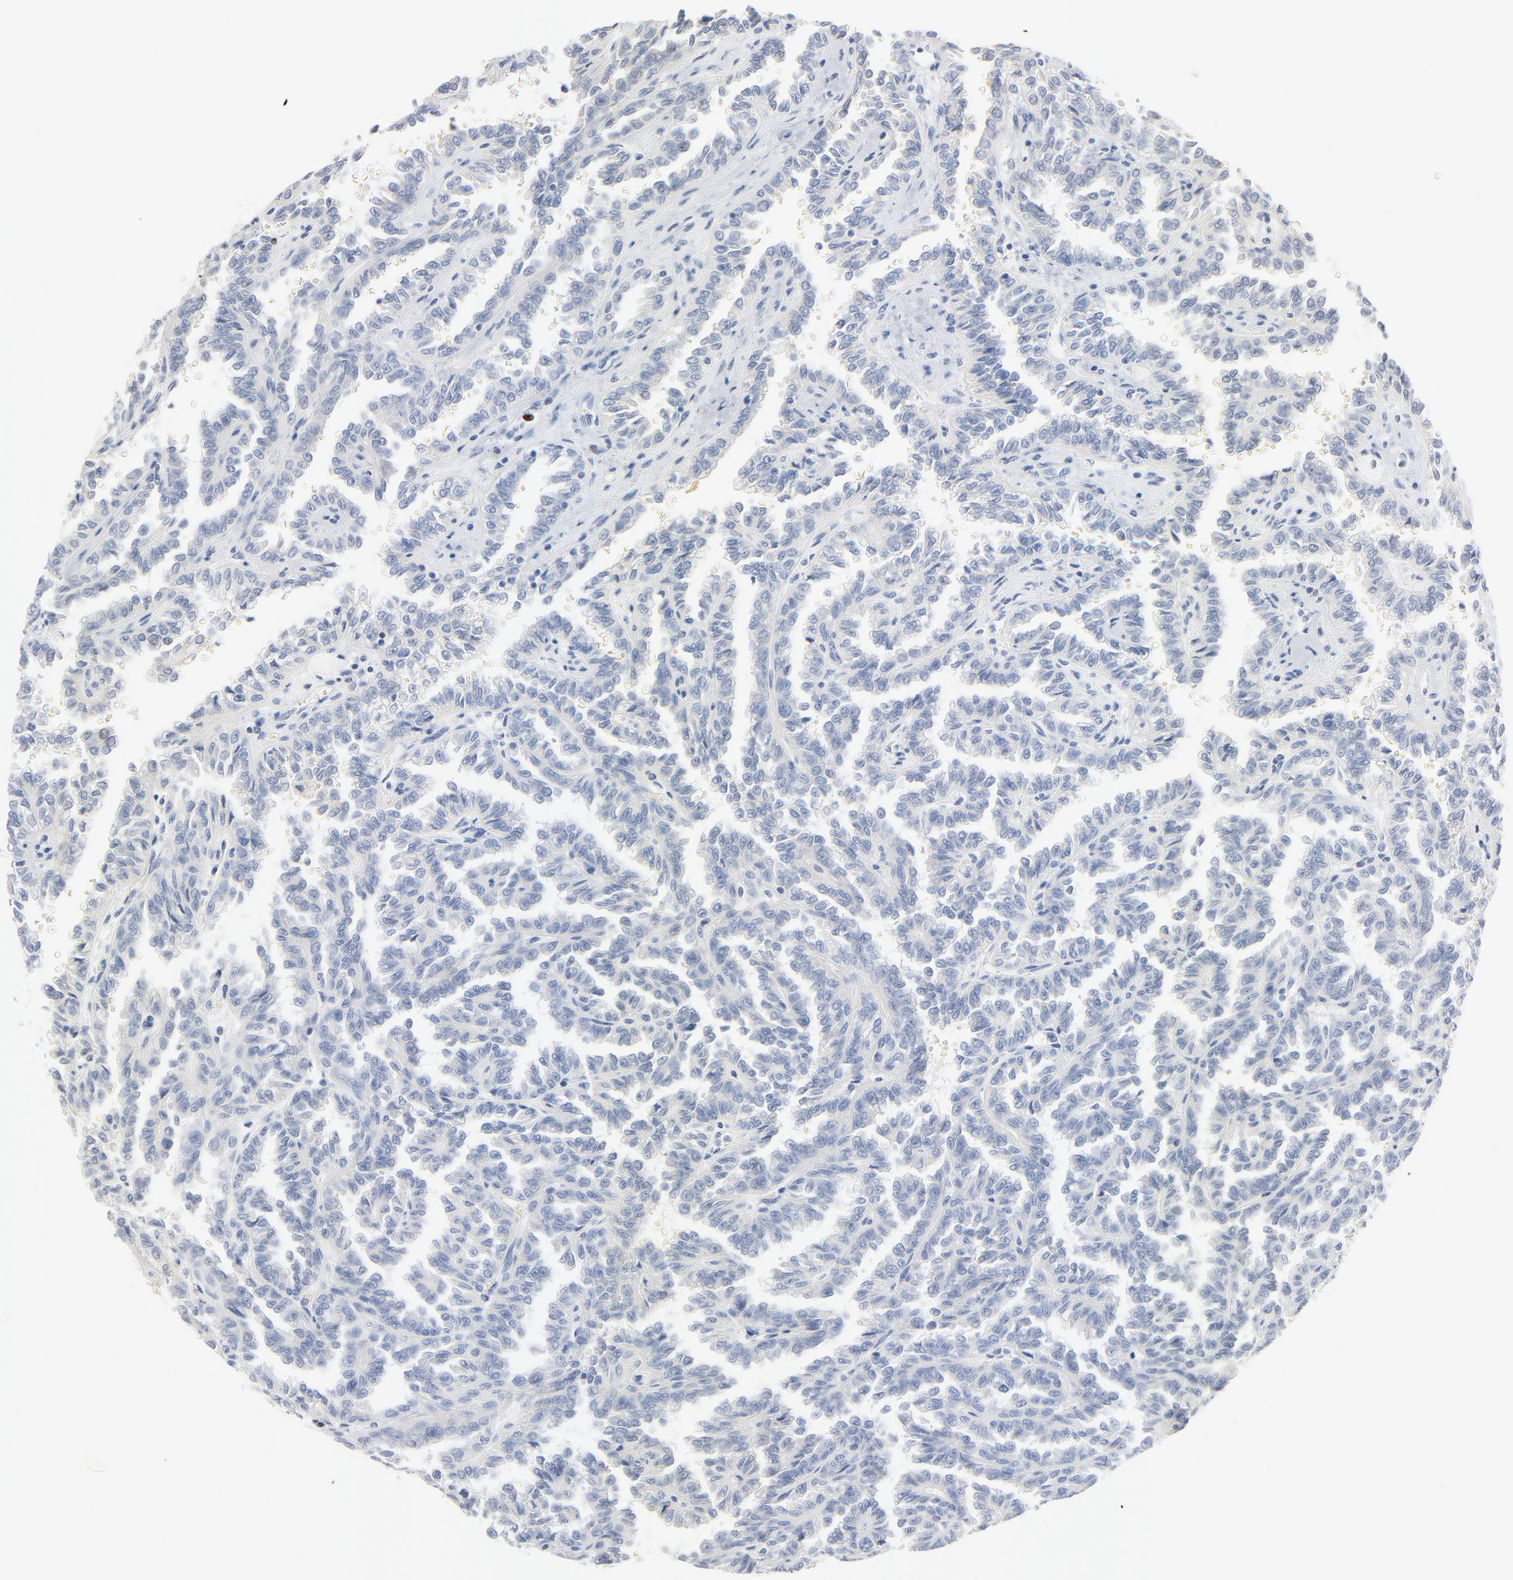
{"staining": {"intensity": "negative", "quantity": "none", "location": "none"}, "tissue": "renal cancer", "cell_type": "Tumor cells", "image_type": "cancer", "snomed": [{"axis": "morphology", "description": "Inflammation, NOS"}, {"axis": "morphology", "description": "Adenocarcinoma, NOS"}, {"axis": "topography", "description": "Kidney"}], "caption": "Immunohistochemistry (IHC) micrograph of renal cancer (adenocarcinoma) stained for a protein (brown), which reveals no expression in tumor cells.", "gene": "GZMB", "patient": {"sex": "male", "age": 68}}